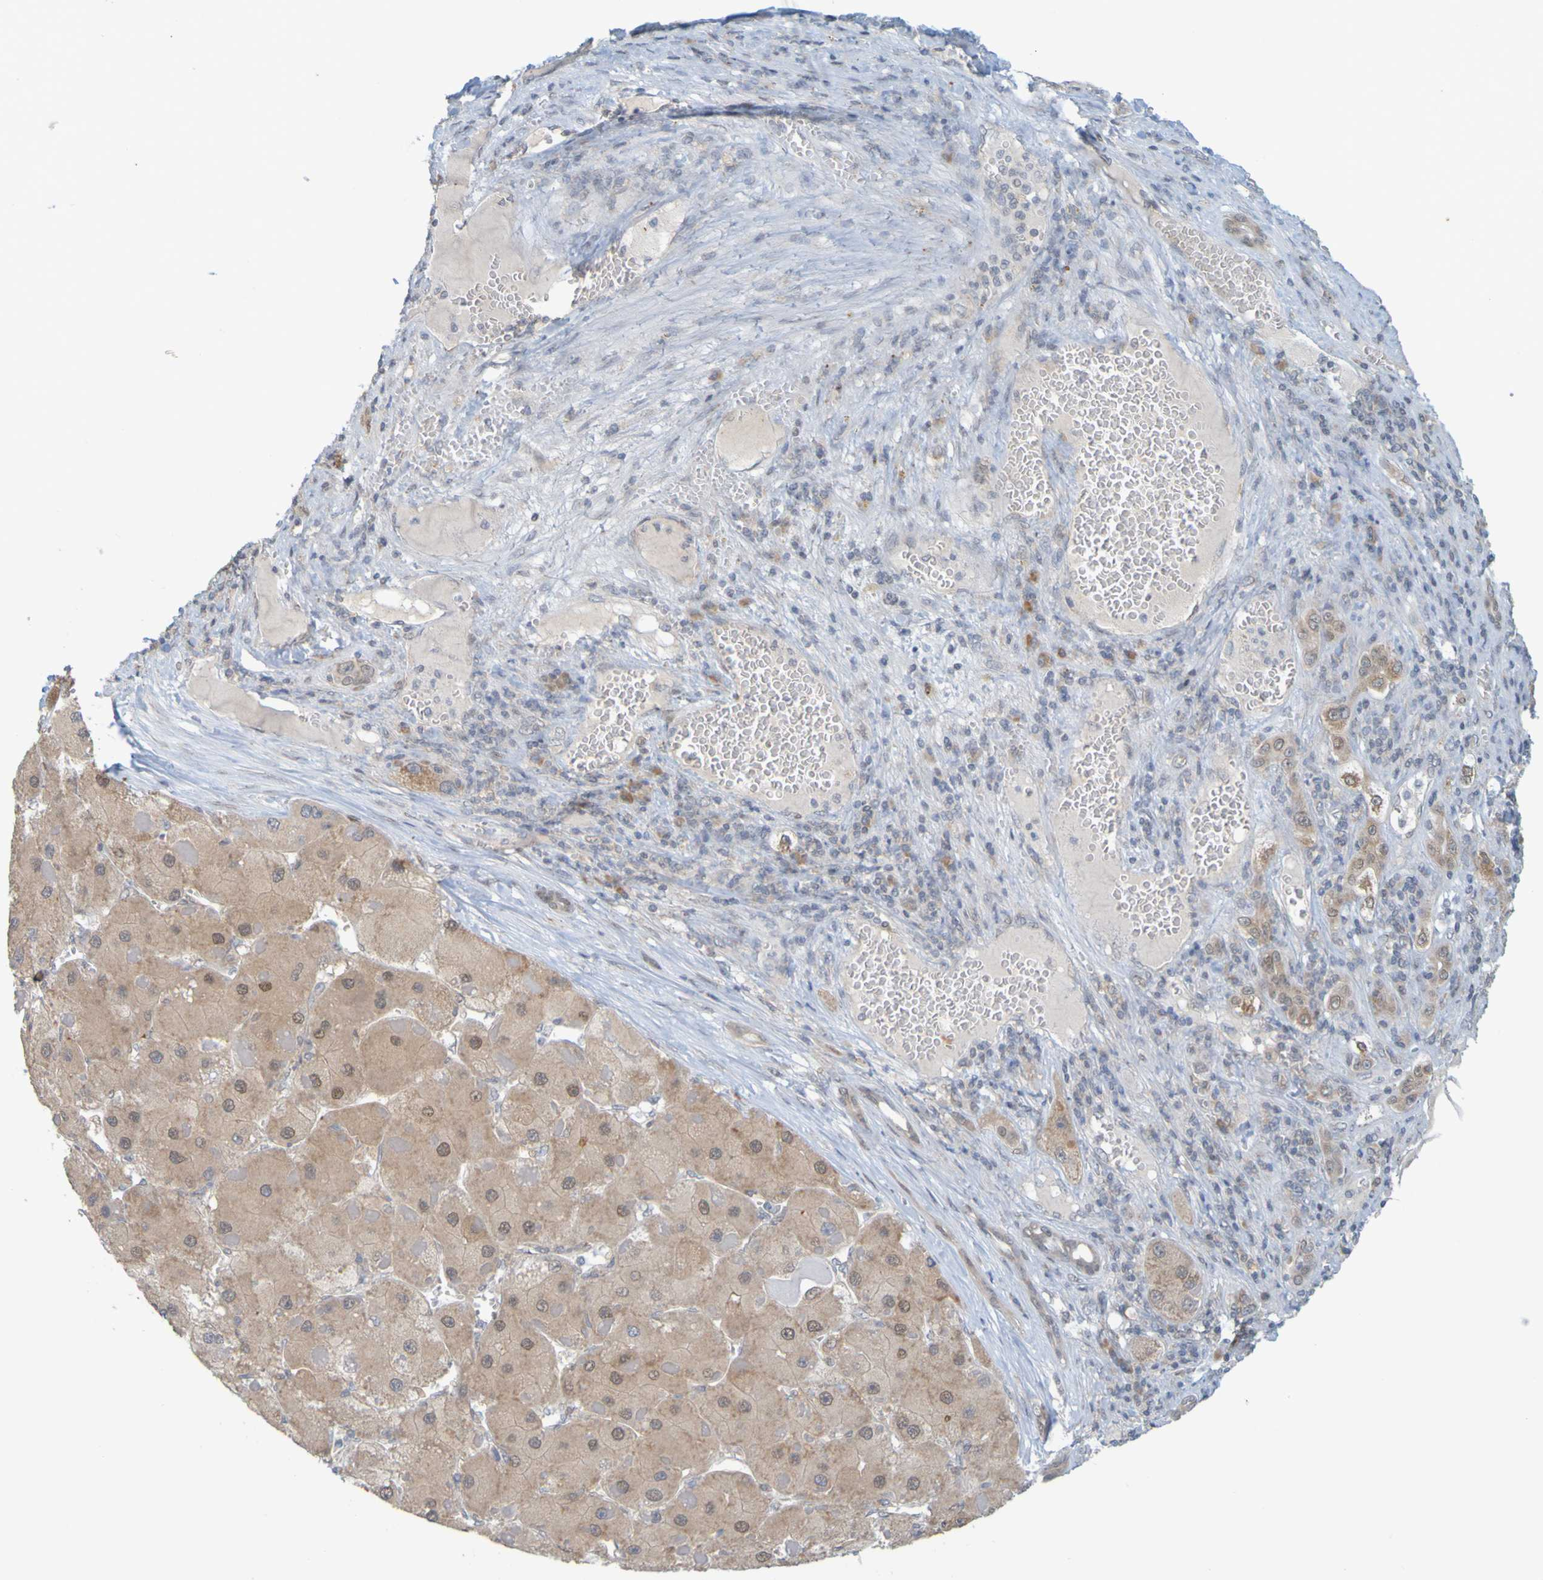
{"staining": {"intensity": "moderate", "quantity": ">75%", "location": "cytoplasmic/membranous"}, "tissue": "liver cancer", "cell_type": "Tumor cells", "image_type": "cancer", "snomed": [{"axis": "morphology", "description": "Carcinoma, Hepatocellular, NOS"}, {"axis": "topography", "description": "Liver"}], "caption": "Moderate cytoplasmic/membranous protein positivity is identified in about >75% of tumor cells in liver hepatocellular carcinoma.", "gene": "MOGS", "patient": {"sex": "female", "age": 73}}